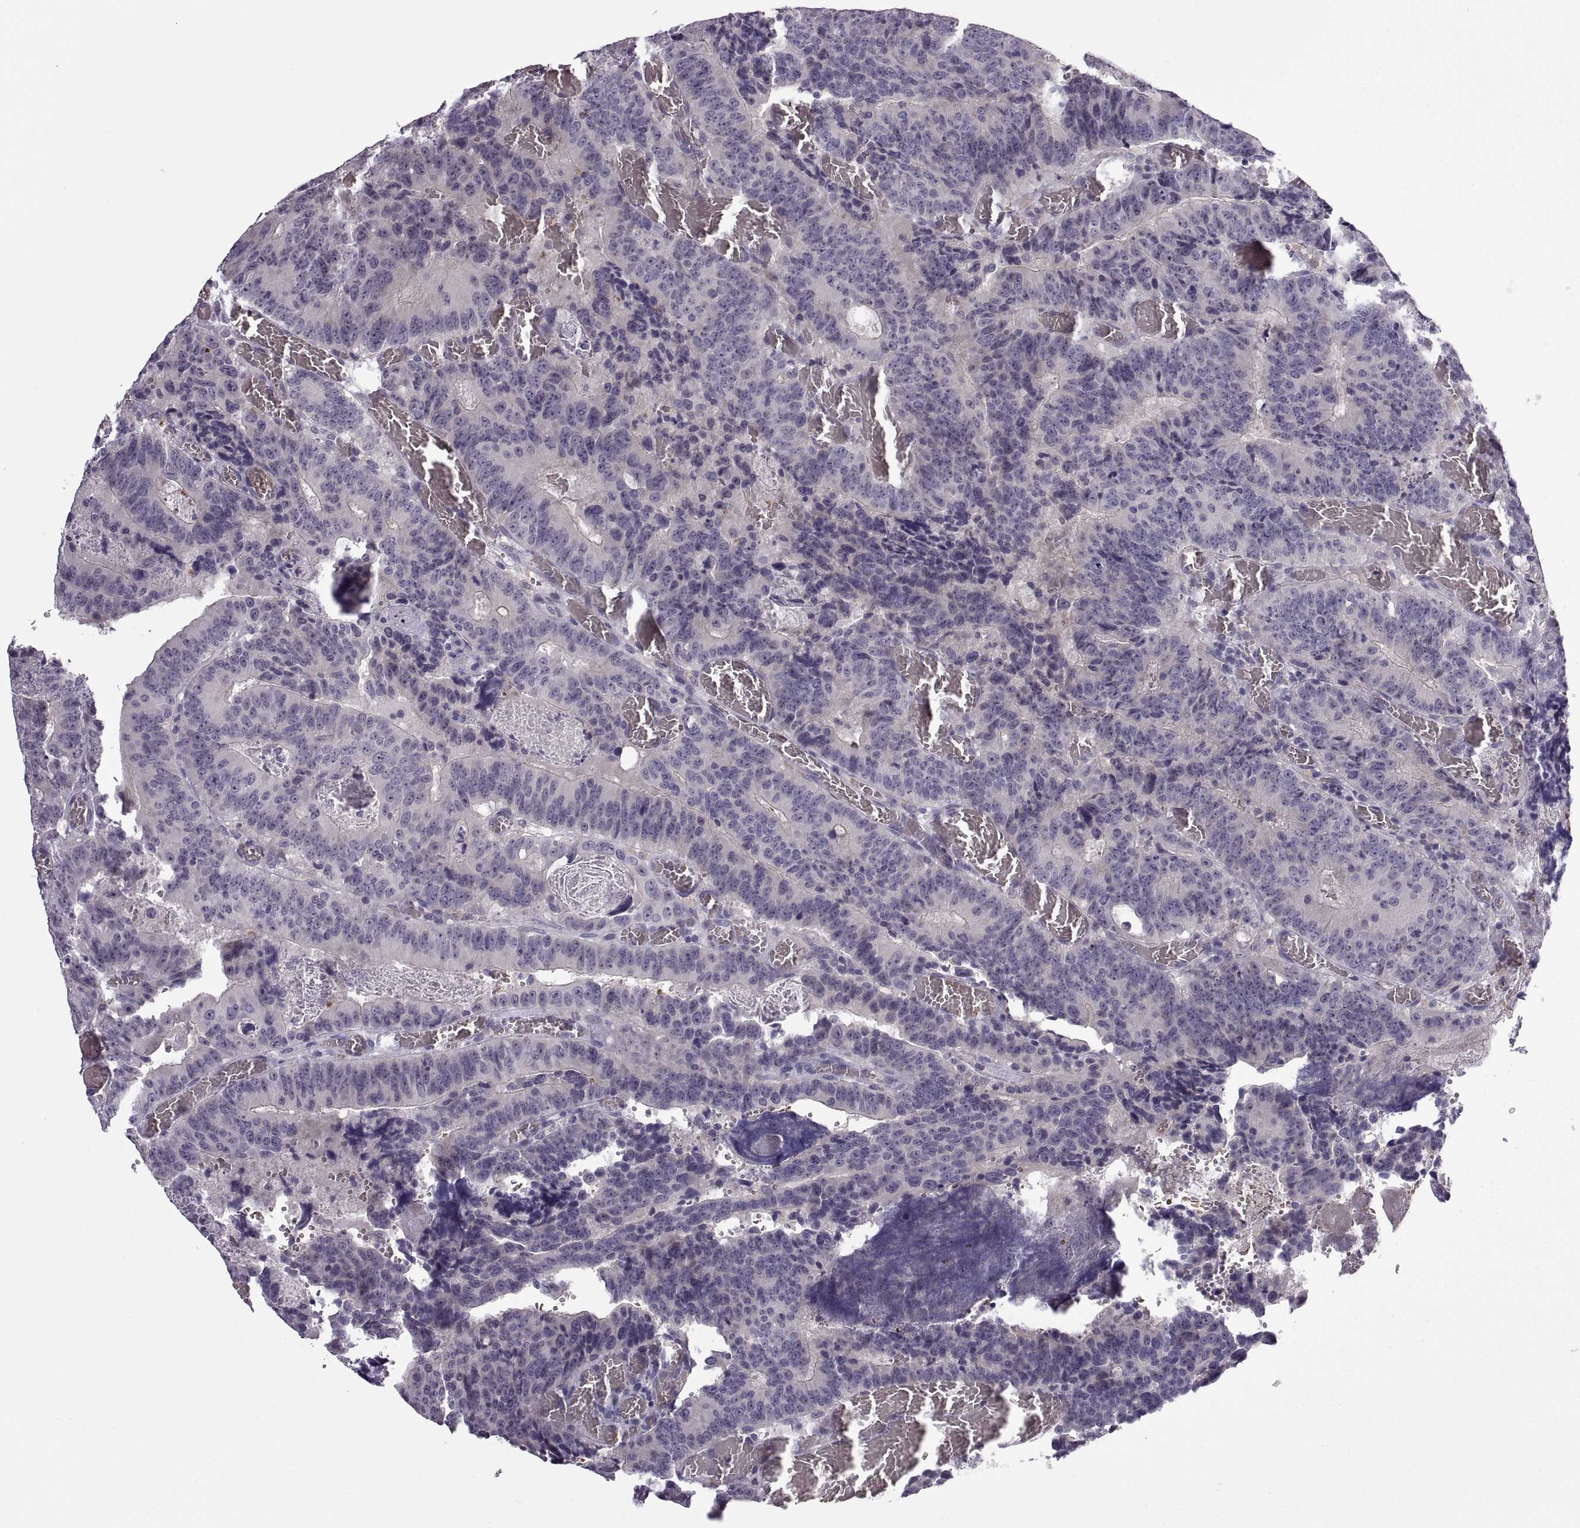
{"staining": {"intensity": "negative", "quantity": "none", "location": "none"}, "tissue": "colorectal cancer", "cell_type": "Tumor cells", "image_type": "cancer", "snomed": [{"axis": "morphology", "description": "Adenocarcinoma, NOS"}, {"axis": "topography", "description": "Colon"}], "caption": "An image of human adenocarcinoma (colorectal) is negative for staining in tumor cells. (IHC, brightfield microscopy, high magnification).", "gene": "MEIOC", "patient": {"sex": "female", "age": 82}}